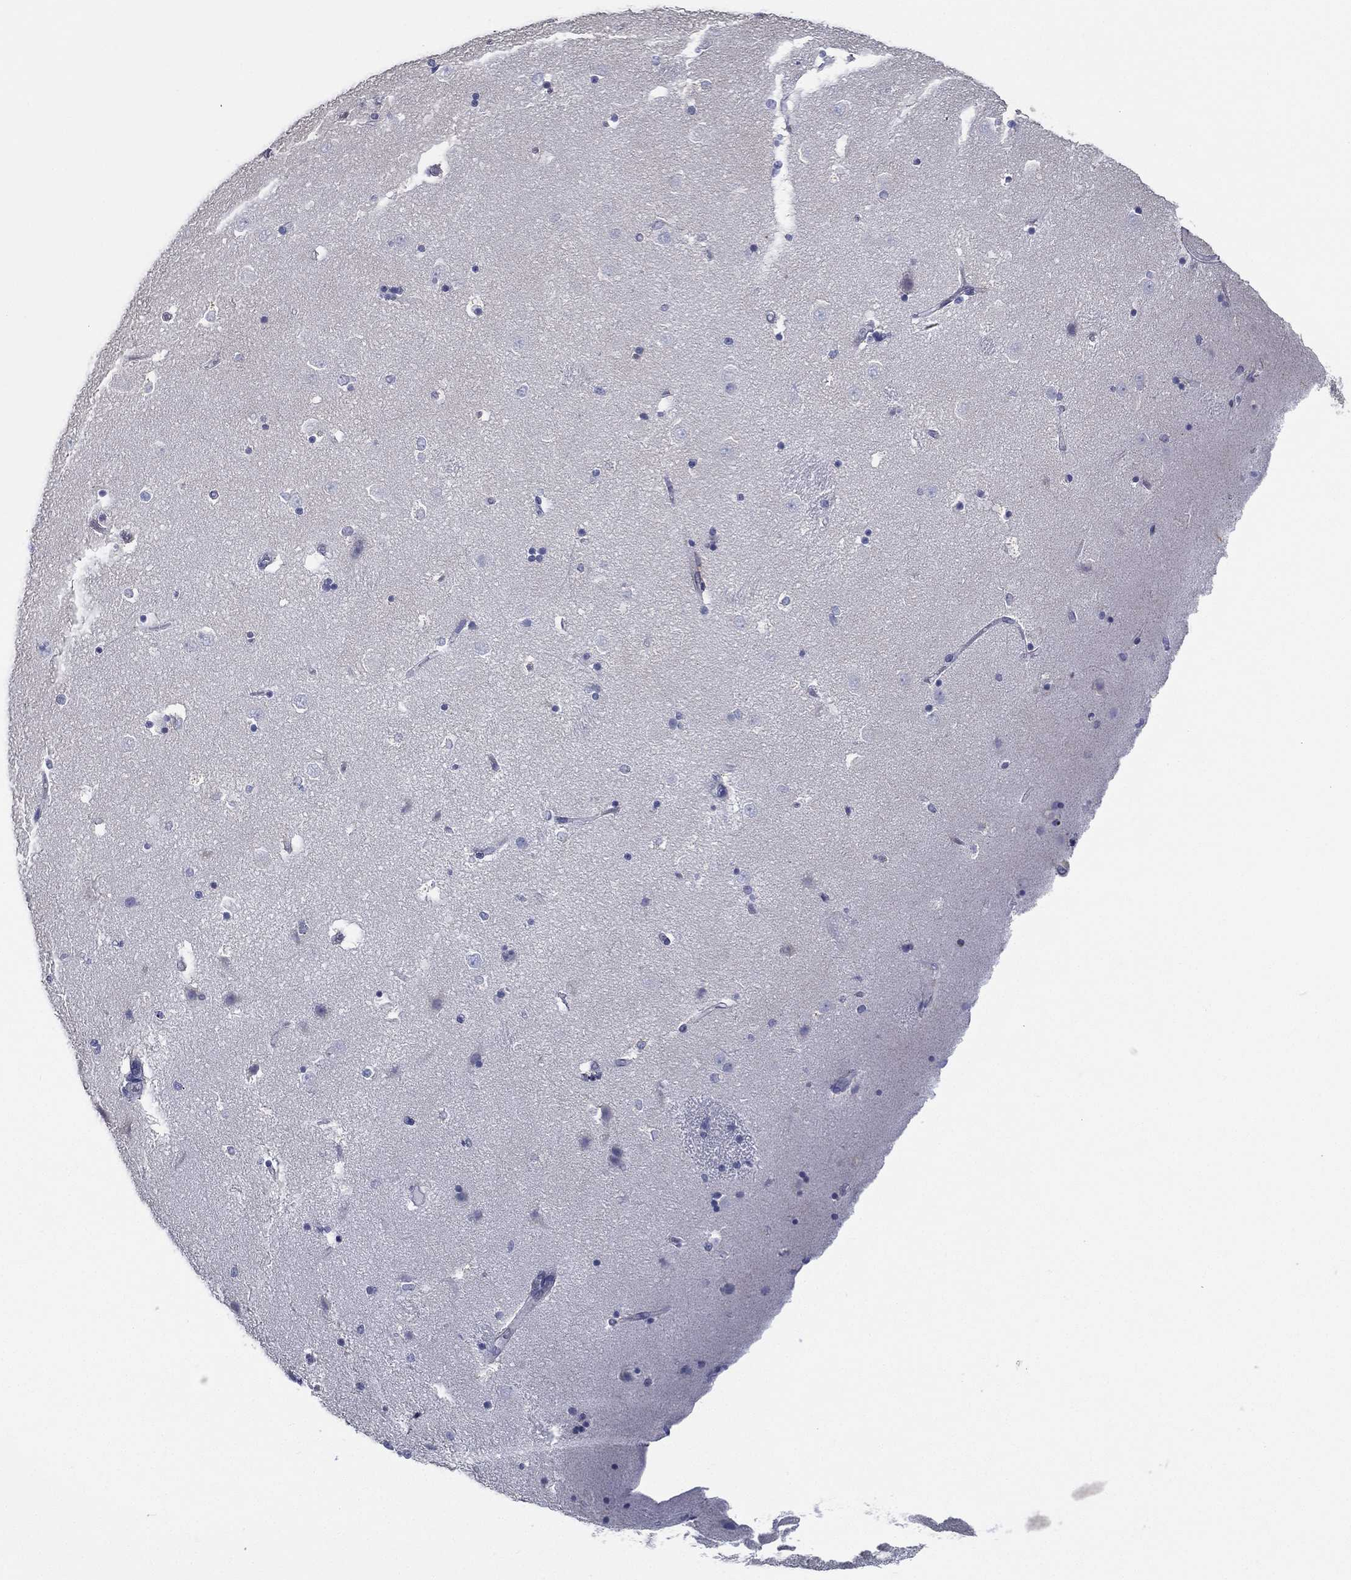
{"staining": {"intensity": "strong", "quantity": "<25%", "location": "cytoplasmic/membranous"}, "tissue": "caudate", "cell_type": "Glial cells", "image_type": "normal", "snomed": [{"axis": "morphology", "description": "Normal tissue, NOS"}, {"axis": "topography", "description": "Lateral ventricle wall"}], "caption": "Human caudate stained with a brown dye exhibits strong cytoplasmic/membranous positive expression in about <25% of glial cells.", "gene": "RSPH4A", "patient": {"sex": "male", "age": 51}}